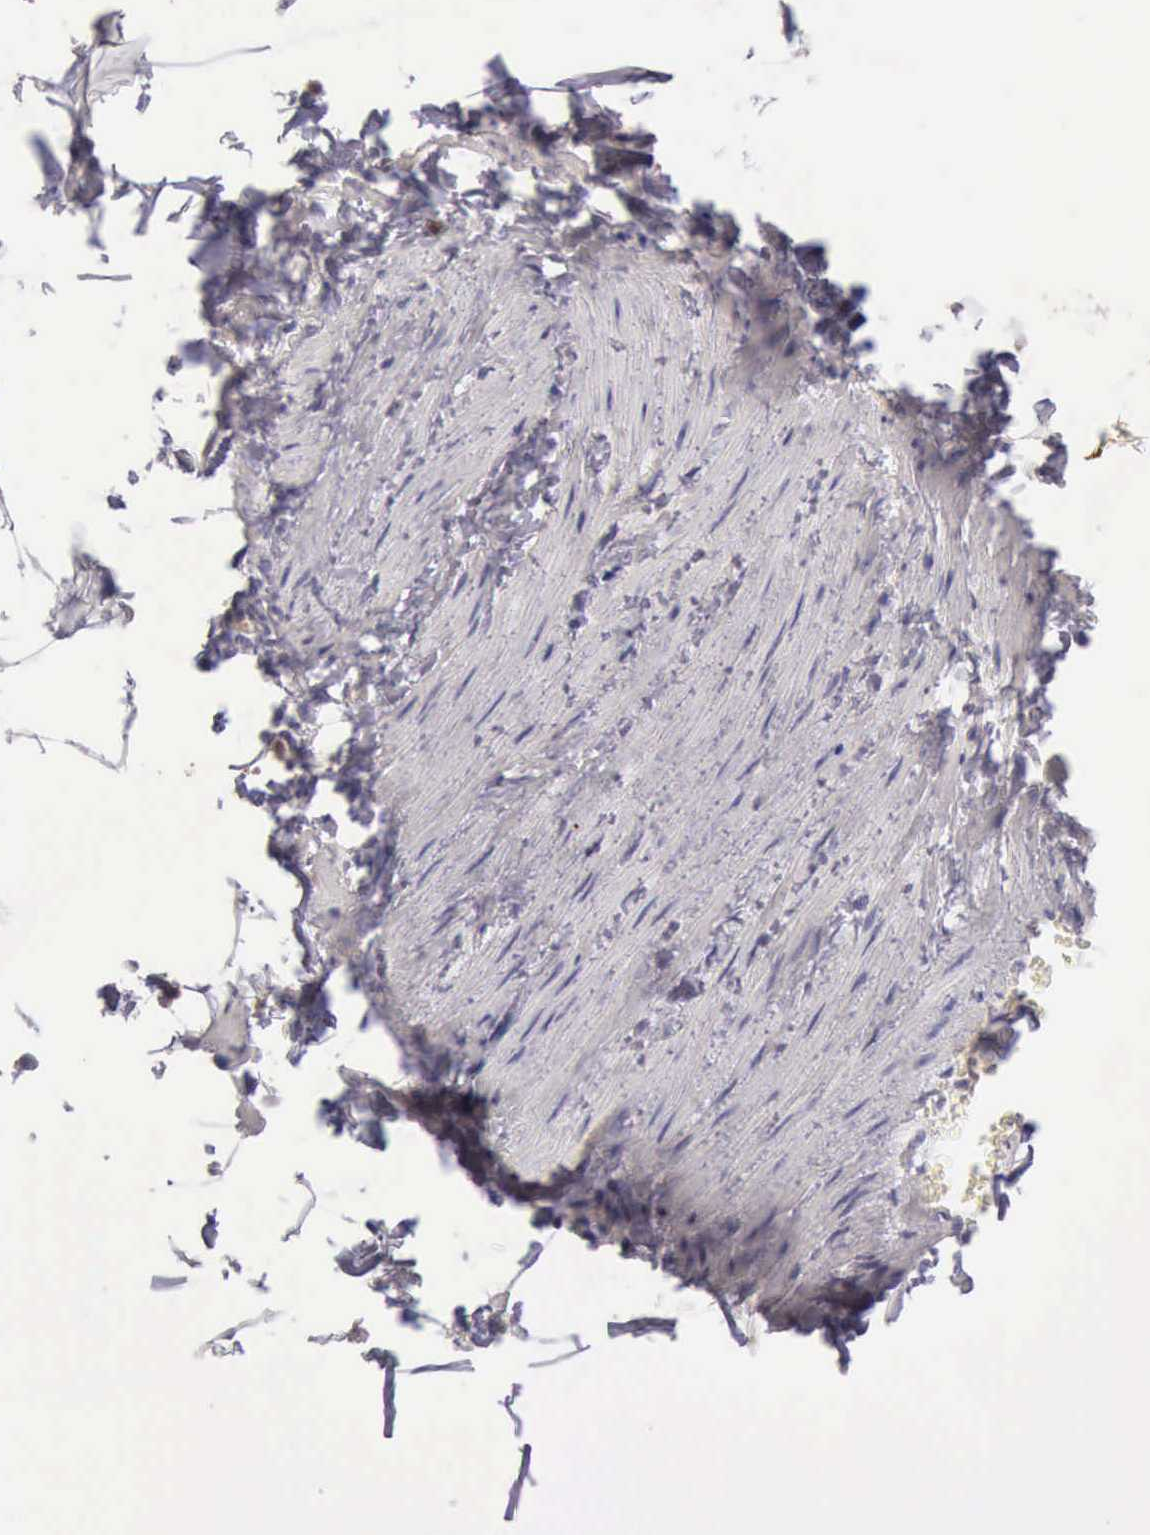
{"staining": {"intensity": "negative", "quantity": "none", "location": "none"}, "tissue": "adipose tissue", "cell_type": "Adipocytes", "image_type": "normal", "snomed": [{"axis": "morphology", "description": "Normal tissue, NOS"}, {"axis": "topography", "description": "Vascular tissue"}], "caption": "This is an IHC histopathology image of benign adipose tissue. There is no staining in adipocytes.", "gene": "CSTA", "patient": {"sex": "male", "age": 41}}